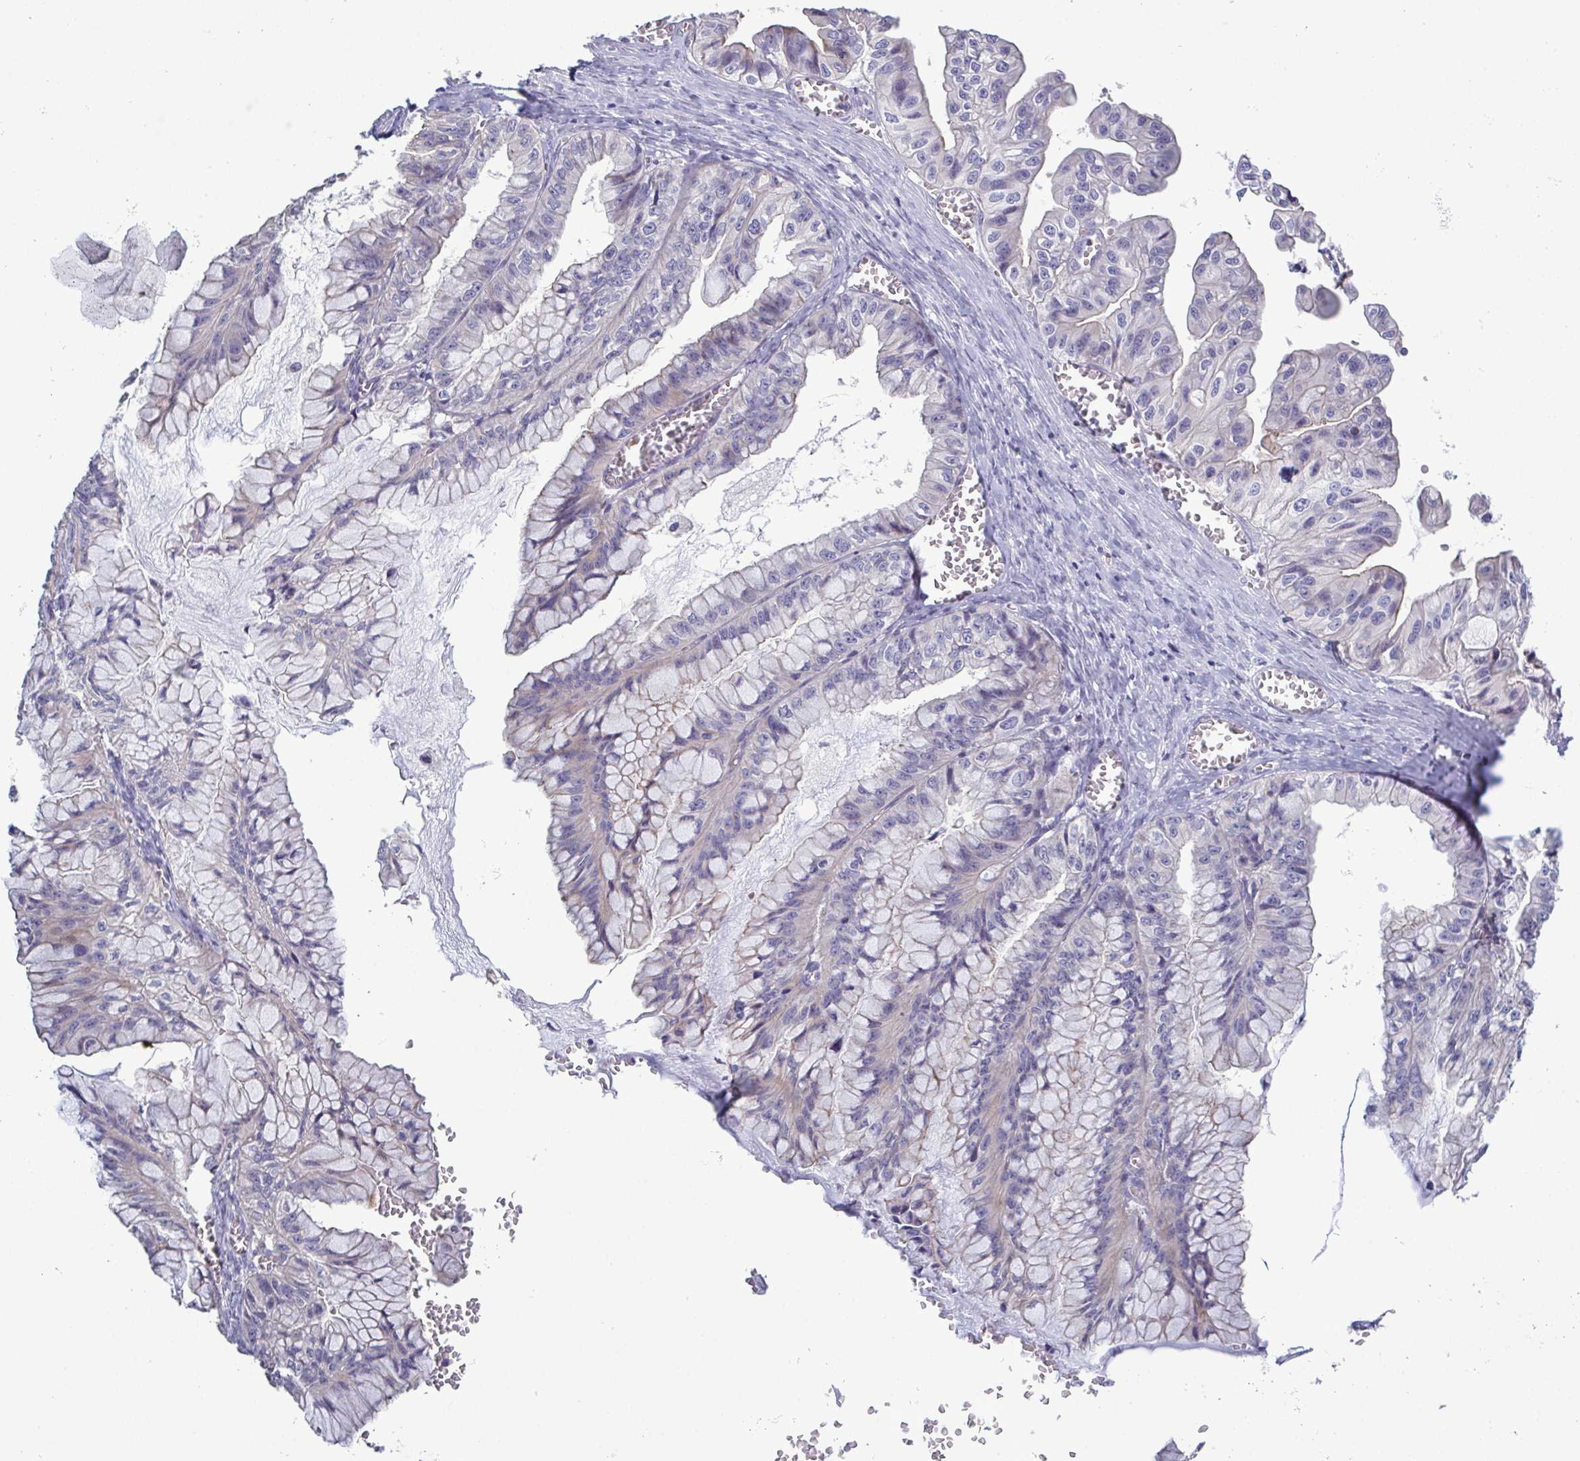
{"staining": {"intensity": "negative", "quantity": "none", "location": "none"}, "tissue": "ovarian cancer", "cell_type": "Tumor cells", "image_type": "cancer", "snomed": [{"axis": "morphology", "description": "Cystadenocarcinoma, mucinous, NOS"}, {"axis": "topography", "description": "Ovary"}], "caption": "Image shows no significant protein staining in tumor cells of mucinous cystadenocarcinoma (ovarian). (Brightfield microscopy of DAB immunohistochemistry (IHC) at high magnification).", "gene": "GLDC", "patient": {"sex": "female", "age": 72}}